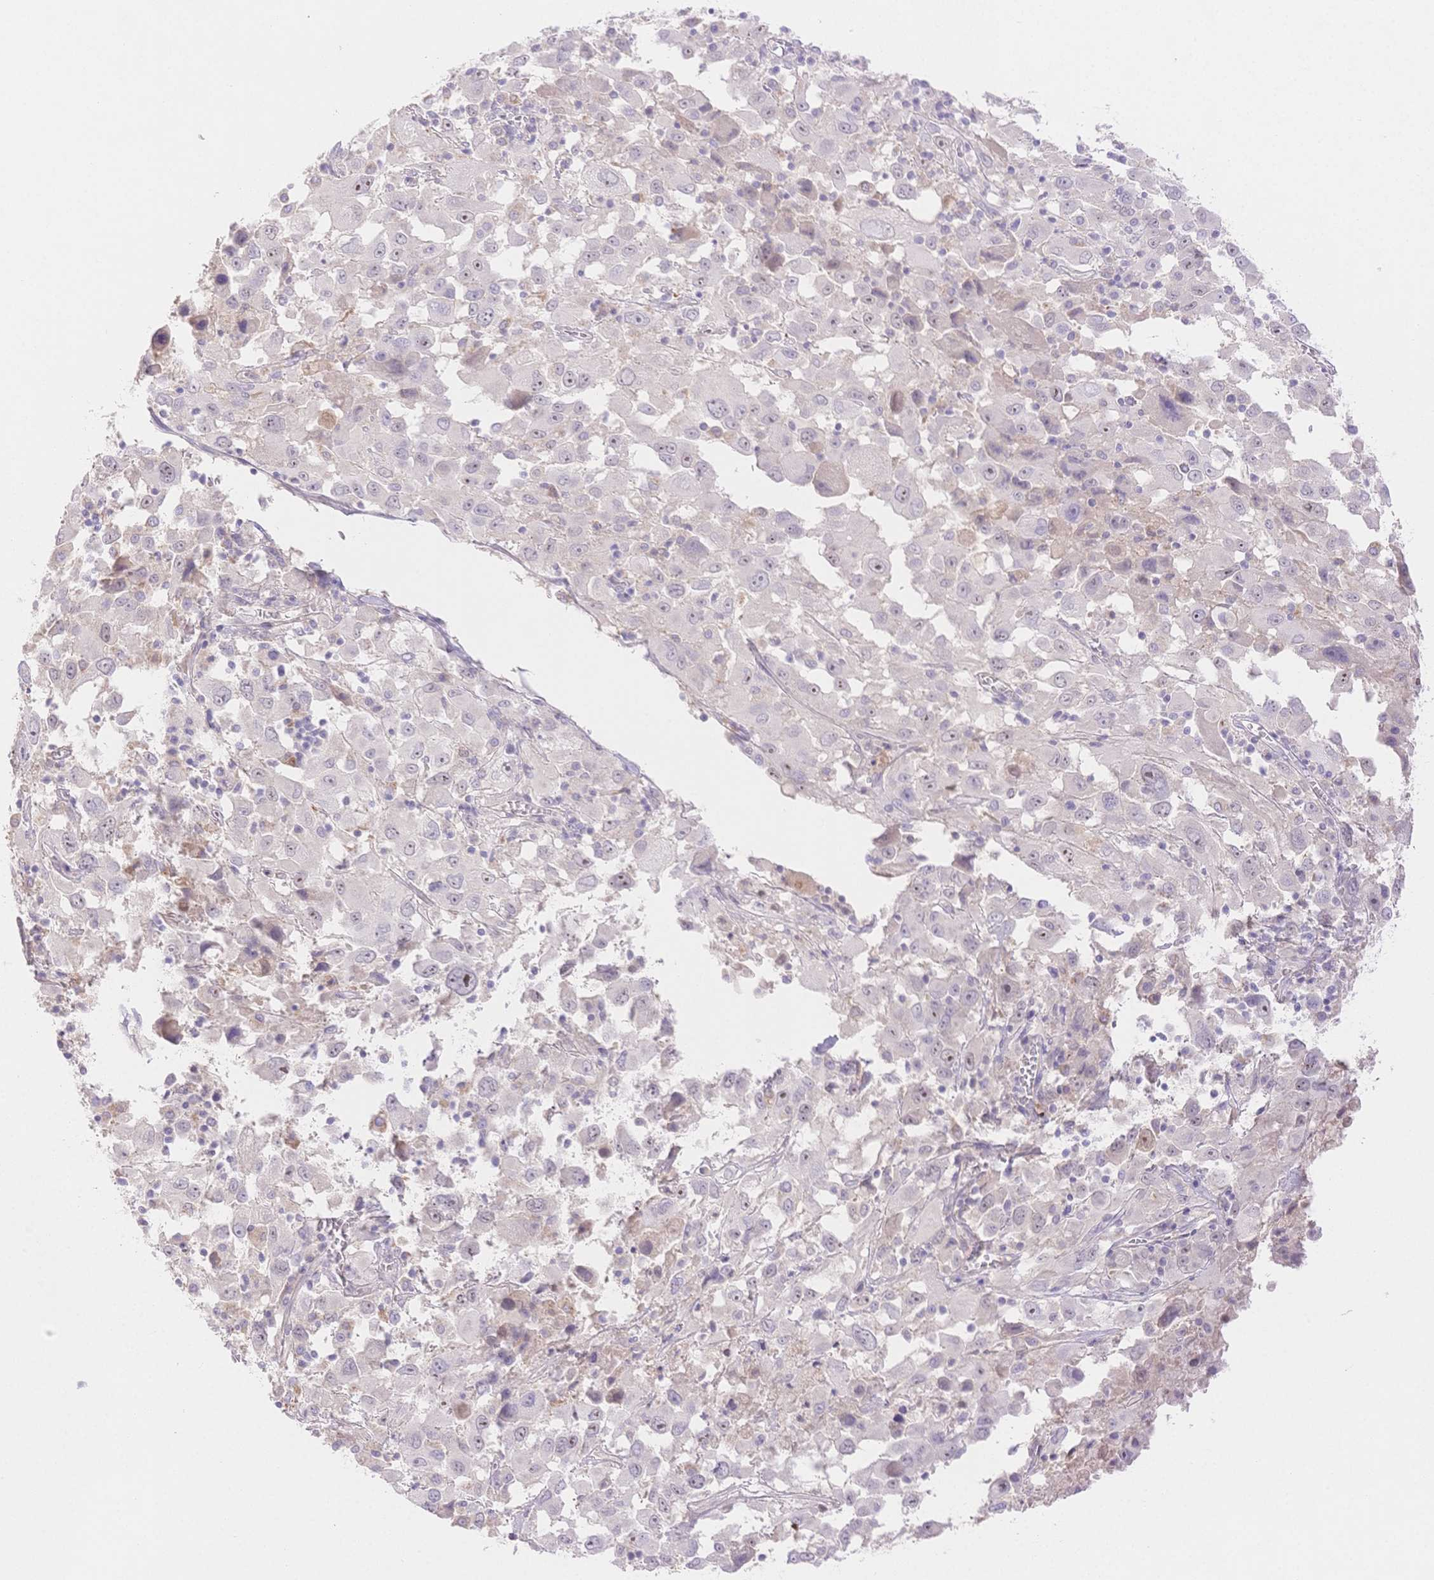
{"staining": {"intensity": "negative", "quantity": "none", "location": "none"}, "tissue": "melanoma", "cell_type": "Tumor cells", "image_type": "cancer", "snomed": [{"axis": "morphology", "description": "Malignant melanoma, Metastatic site"}, {"axis": "topography", "description": "Soft tissue"}], "caption": "This micrograph is of melanoma stained with immunohistochemistry (IHC) to label a protein in brown with the nuclei are counter-stained blue. There is no staining in tumor cells. The staining is performed using DAB brown chromogen with nuclei counter-stained in using hematoxylin.", "gene": "WDR54", "patient": {"sex": "male", "age": 50}}